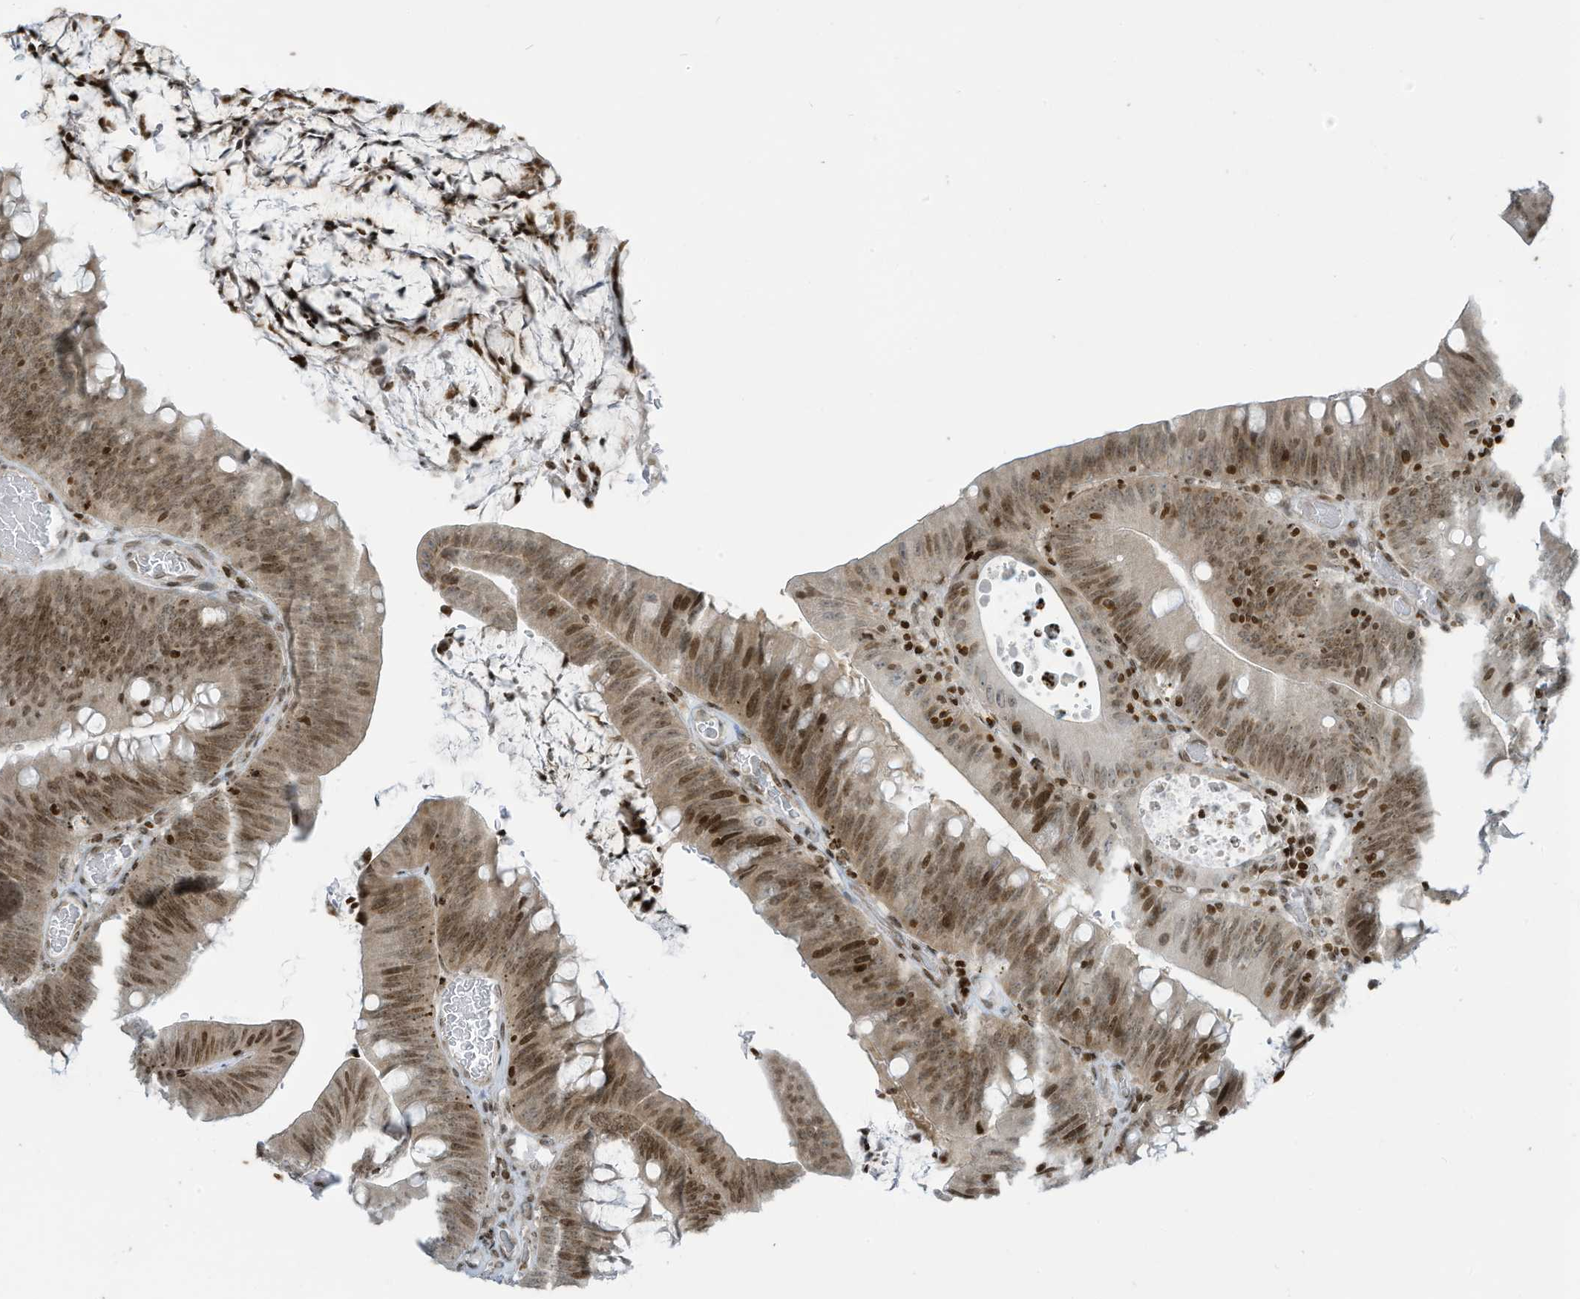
{"staining": {"intensity": "moderate", "quantity": ">75%", "location": "nuclear"}, "tissue": "colorectal cancer", "cell_type": "Tumor cells", "image_type": "cancer", "snomed": [{"axis": "morphology", "description": "Normal tissue, NOS"}, {"axis": "topography", "description": "Colon"}], "caption": "A photomicrograph showing moderate nuclear staining in approximately >75% of tumor cells in colorectal cancer, as visualized by brown immunohistochemical staining.", "gene": "ADI1", "patient": {"sex": "female", "age": 82}}